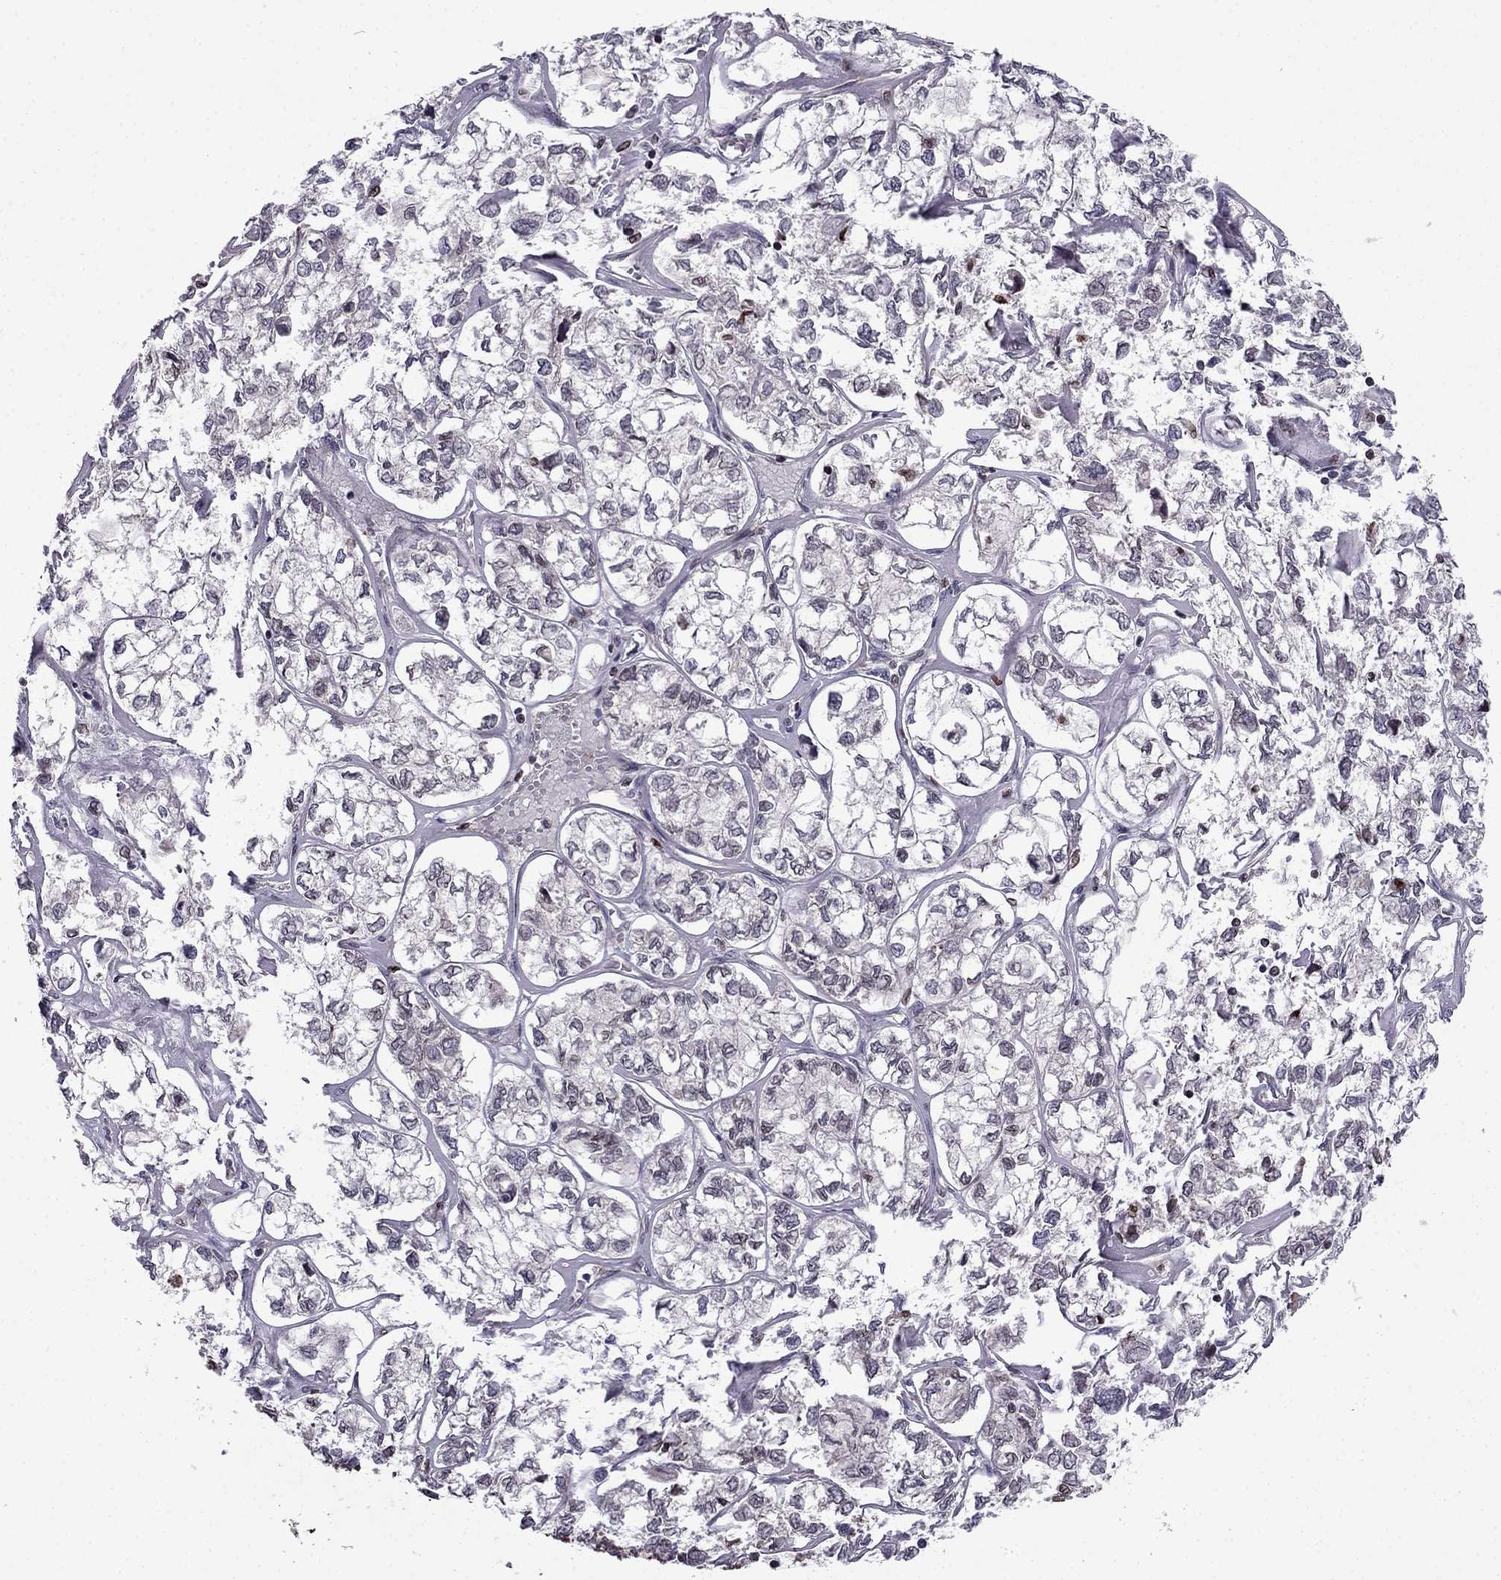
{"staining": {"intensity": "negative", "quantity": "none", "location": "none"}, "tissue": "ovarian cancer", "cell_type": "Tumor cells", "image_type": "cancer", "snomed": [{"axis": "morphology", "description": "Carcinoma, endometroid"}, {"axis": "topography", "description": "Ovary"}], "caption": "A high-resolution histopathology image shows immunohistochemistry staining of ovarian endometroid carcinoma, which displays no significant expression in tumor cells.", "gene": "CDC42BPA", "patient": {"sex": "female", "age": 64}}